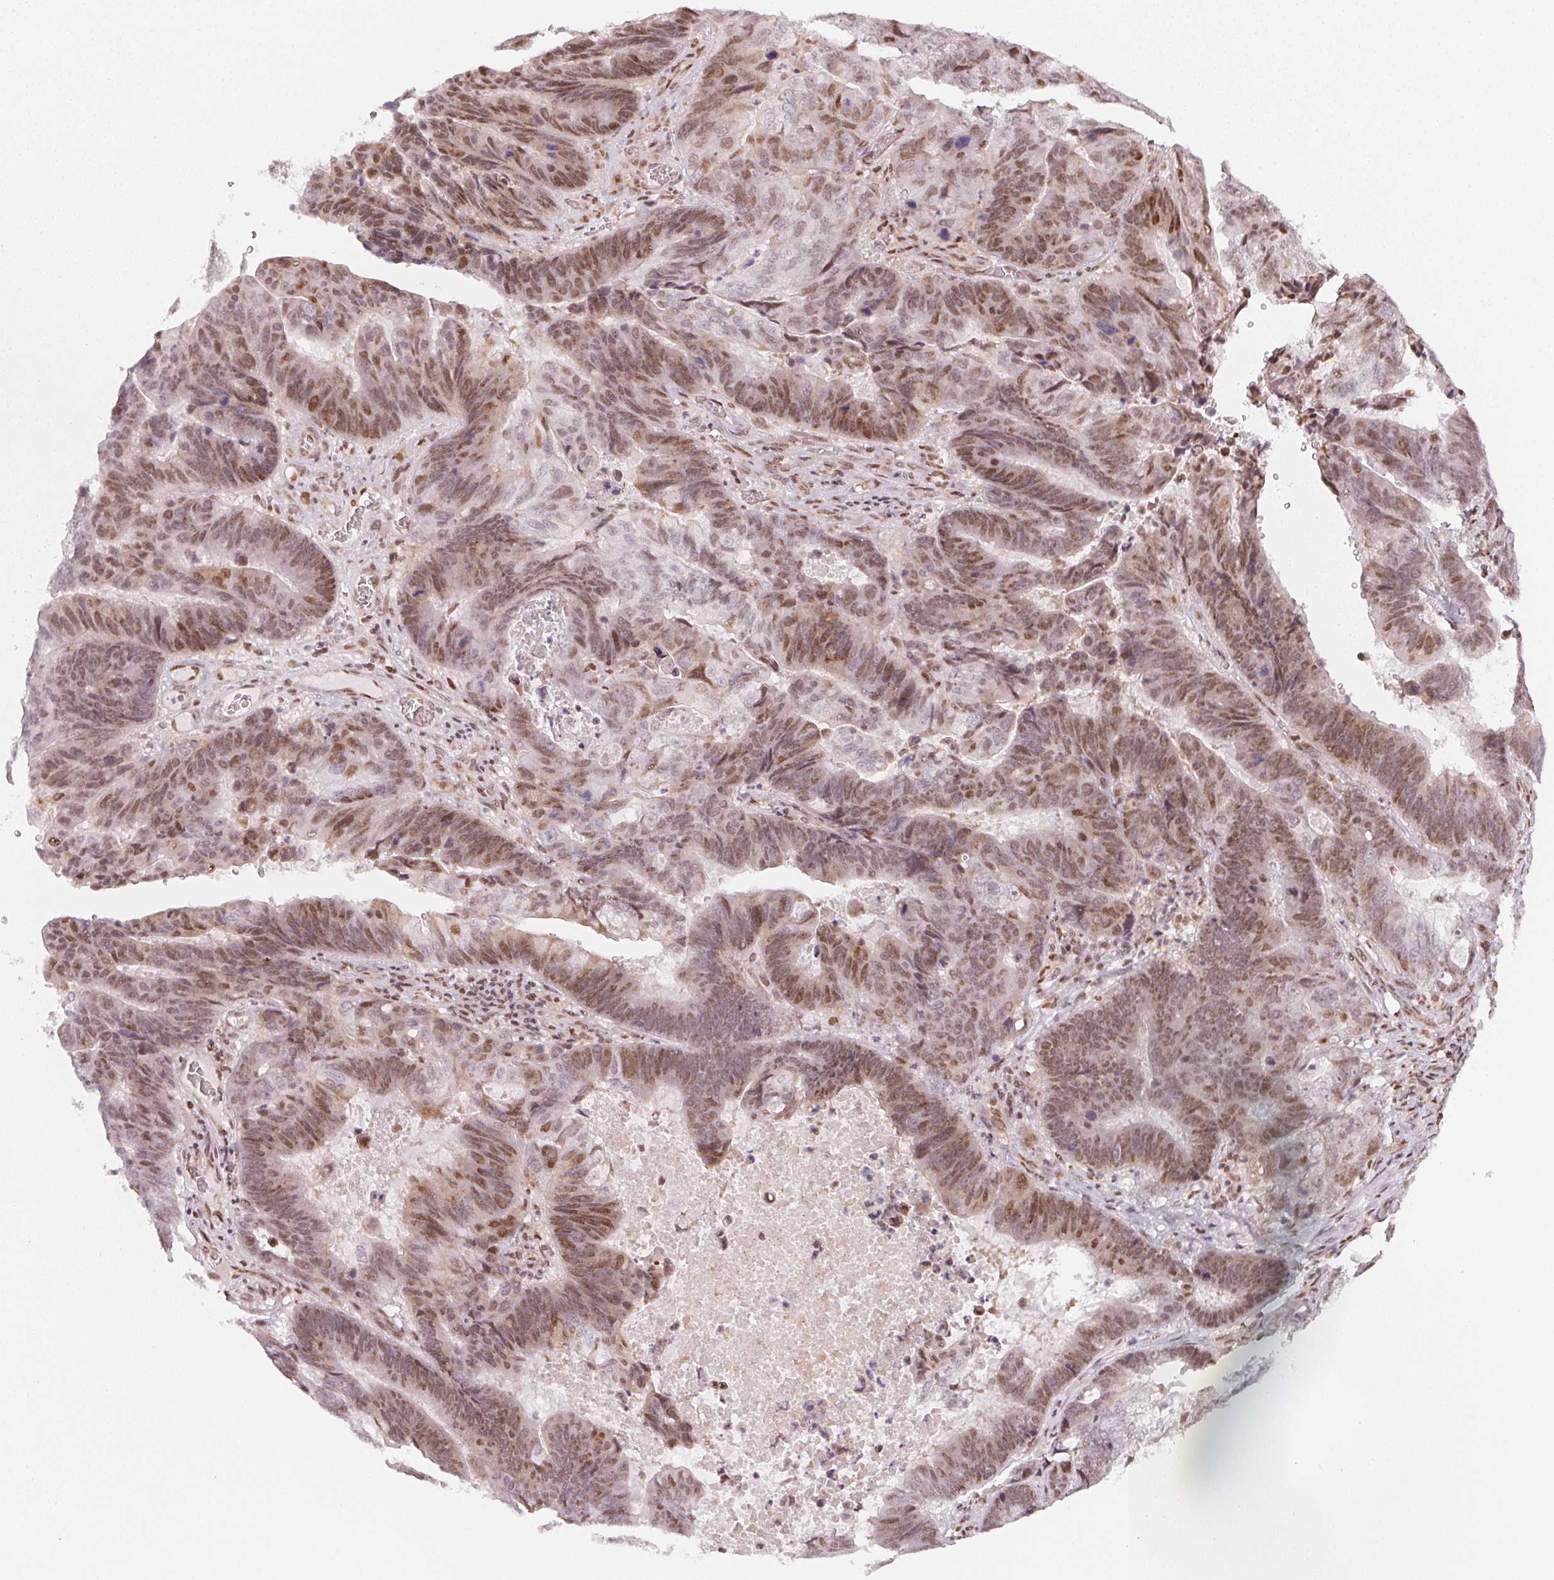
{"staining": {"intensity": "moderate", "quantity": ">75%", "location": "nuclear"}, "tissue": "lung cancer", "cell_type": "Tumor cells", "image_type": "cancer", "snomed": [{"axis": "morphology", "description": "Aneuploidy"}, {"axis": "morphology", "description": "Adenocarcinoma, NOS"}, {"axis": "morphology", "description": "Adenocarcinoma primary or metastatic"}, {"axis": "topography", "description": "Lung"}], "caption": "IHC histopathology image of human lung cancer (adenocarcinoma primary or metastatic) stained for a protein (brown), which exhibits medium levels of moderate nuclear positivity in approximately >75% of tumor cells.", "gene": "KAT6A", "patient": {"sex": "female", "age": 75}}